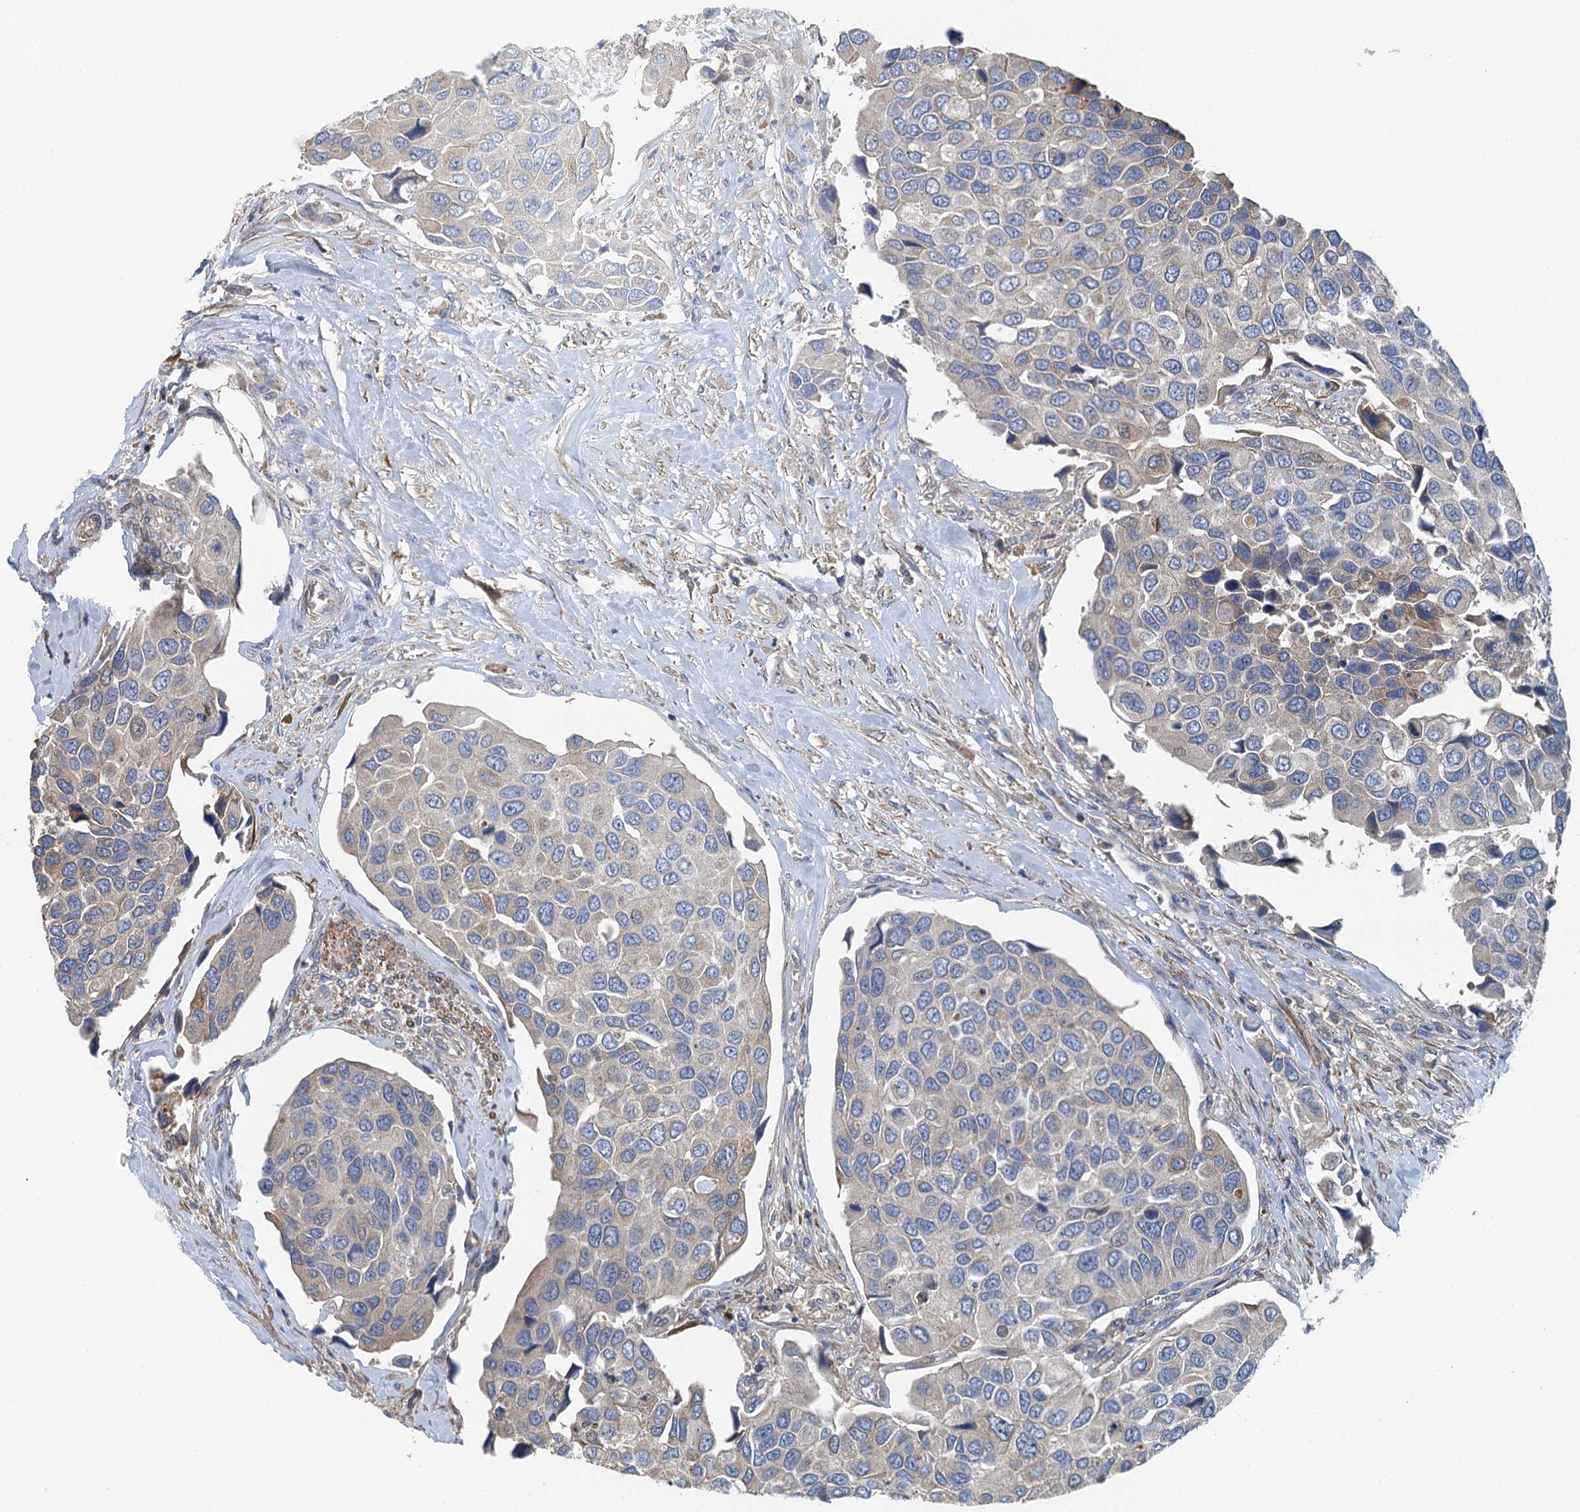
{"staining": {"intensity": "weak", "quantity": "<25%", "location": "cytoplasmic/membranous"}, "tissue": "urothelial cancer", "cell_type": "Tumor cells", "image_type": "cancer", "snomed": [{"axis": "morphology", "description": "Urothelial carcinoma, High grade"}, {"axis": "topography", "description": "Urinary bladder"}], "caption": "An immunohistochemistry histopathology image of urothelial cancer is shown. There is no staining in tumor cells of urothelial cancer. (Brightfield microscopy of DAB immunohistochemistry (IHC) at high magnification).", "gene": "PPP1R14D", "patient": {"sex": "male", "age": 74}}